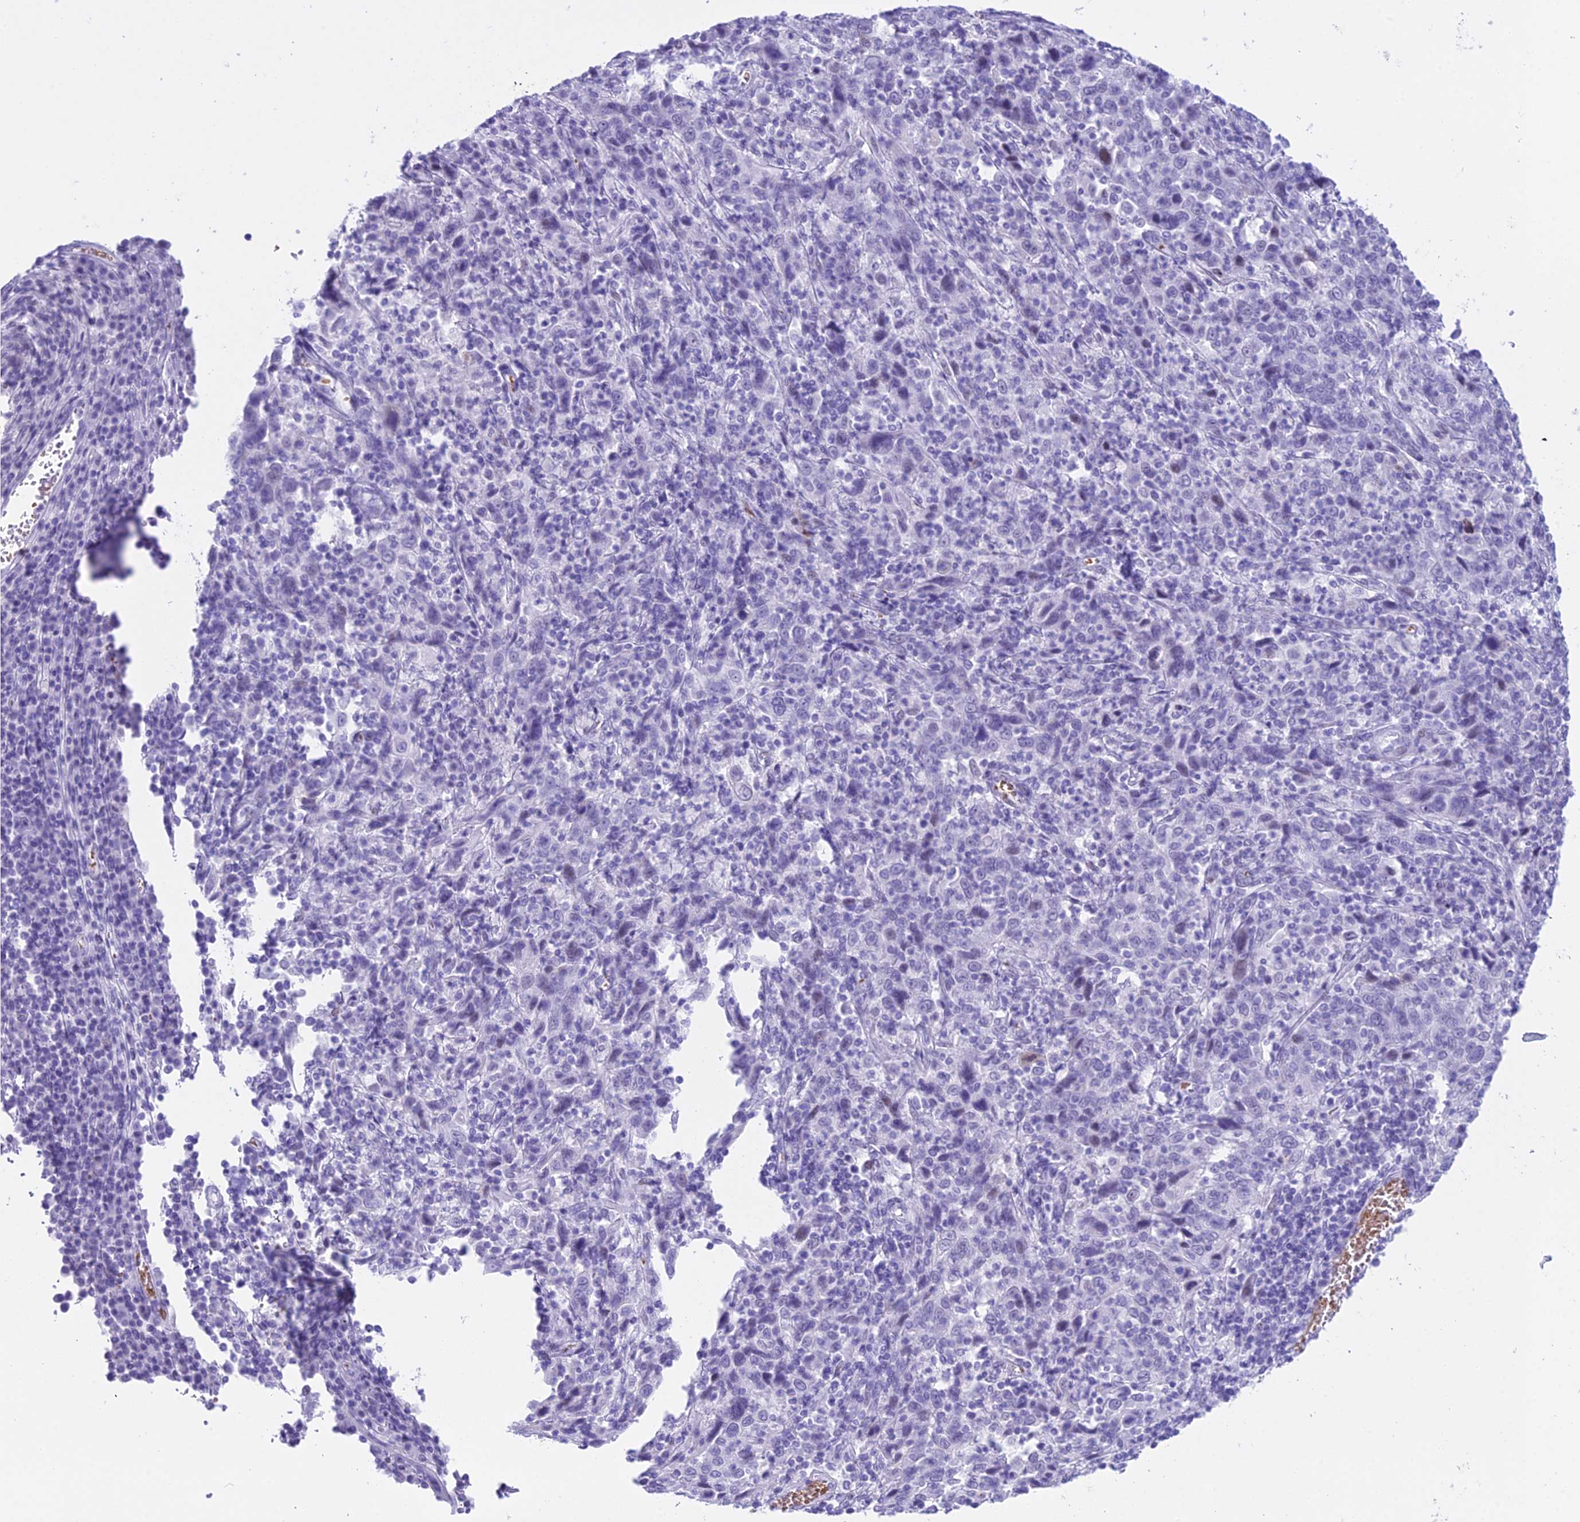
{"staining": {"intensity": "negative", "quantity": "none", "location": "none"}, "tissue": "cervical cancer", "cell_type": "Tumor cells", "image_type": "cancer", "snomed": [{"axis": "morphology", "description": "Squamous cell carcinoma, NOS"}, {"axis": "topography", "description": "Cervix"}], "caption": "This image is of squamous cell carcinoma (cervical) stained with IHC to label a protein in brown with the nuclei are counter-stained blue. There is no staining in tumor cells.", "gene": "RNPS1", "patient": {"sex": "female", "age": 46}}